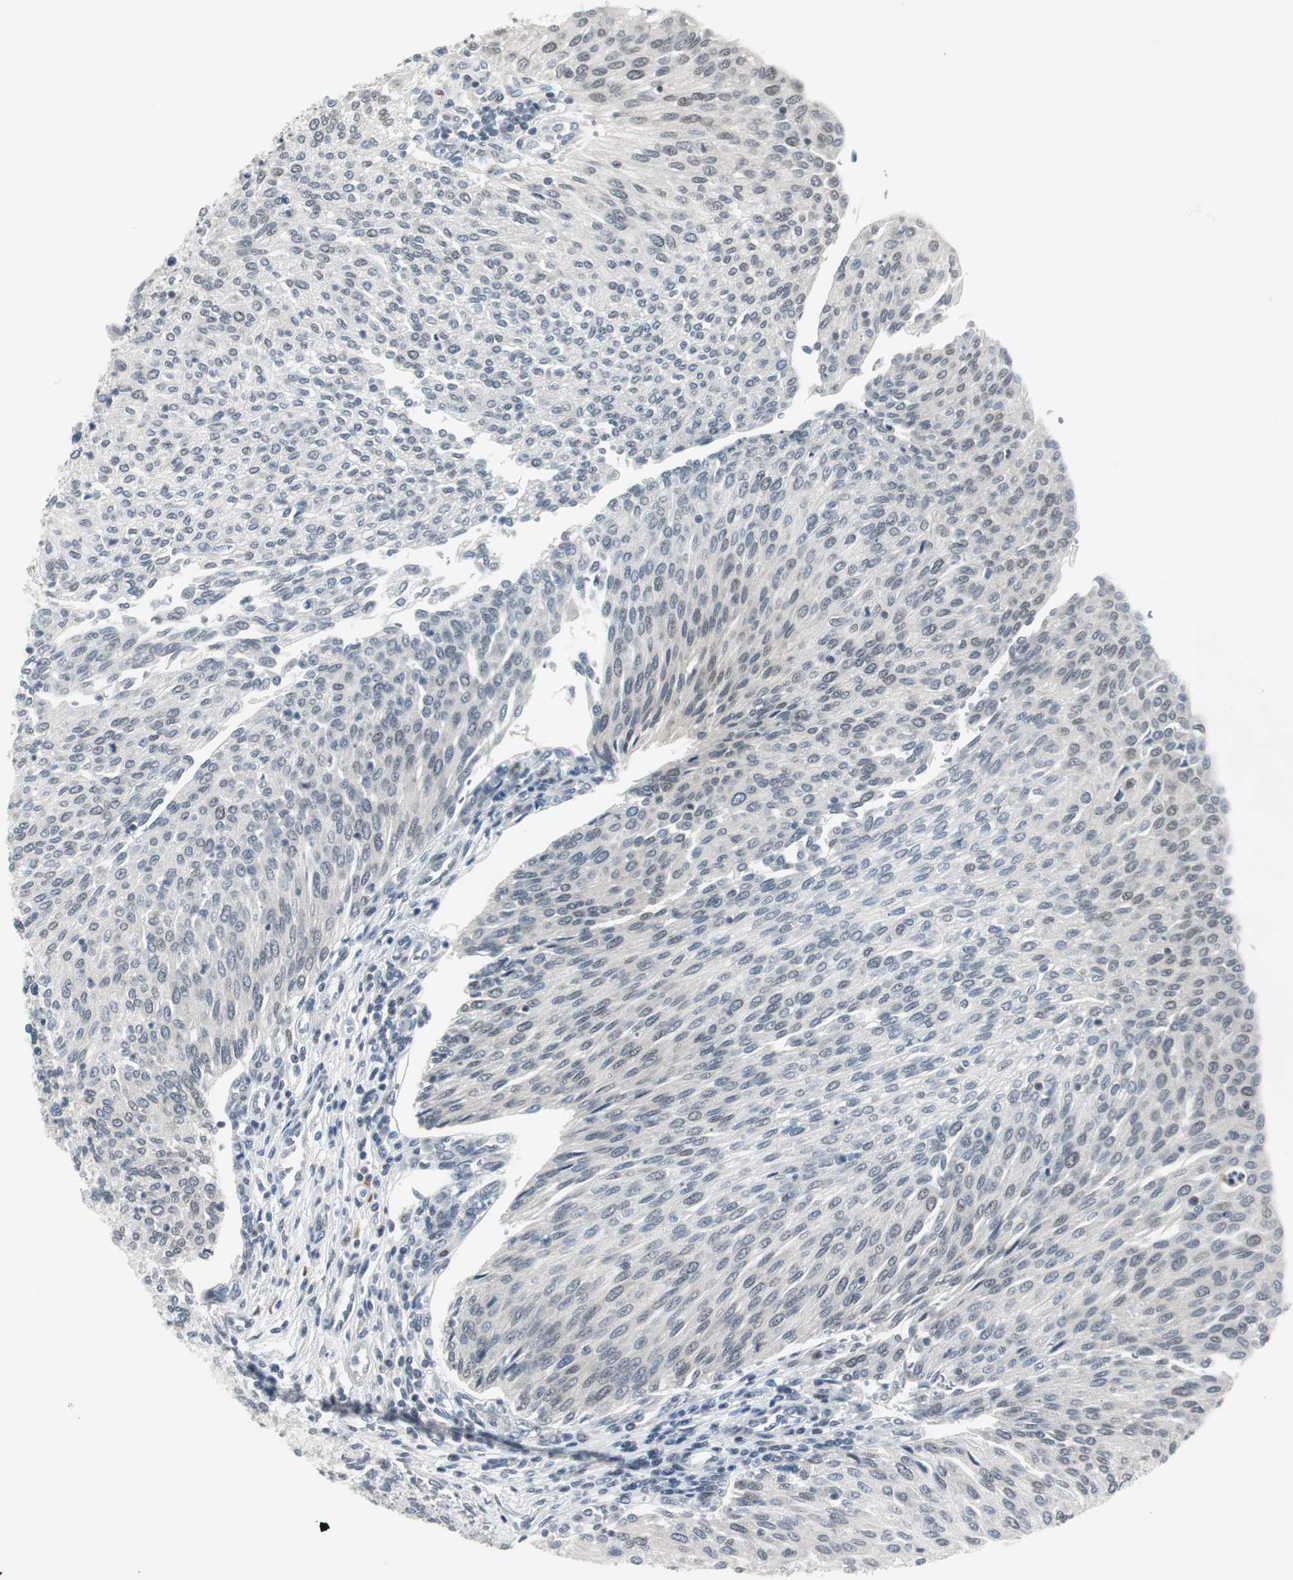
{"staining": {"intensity": "negative", "quantity": "none", "location": "none"}, "tissue": "urothelial cancer", "cell_type": "Tumor cells", "image_type": "cancer", "snomed": [{"axis": "morphology", "description": "Urothelial carcinoma, Low grade"}, {"axis": "topography", "description": "Urinary bladder"}], "caption": "Immunohistochemistry (IHC) histopathology image of neoplastic tissue: human urothelial carcinoma (low-grade) stained with DAB (3,3'-diaminobenzidine) reveals no significant protein expression in tumor cells.", "gene": "ELK1", "patient": {"sex": "female", "age": 79}}